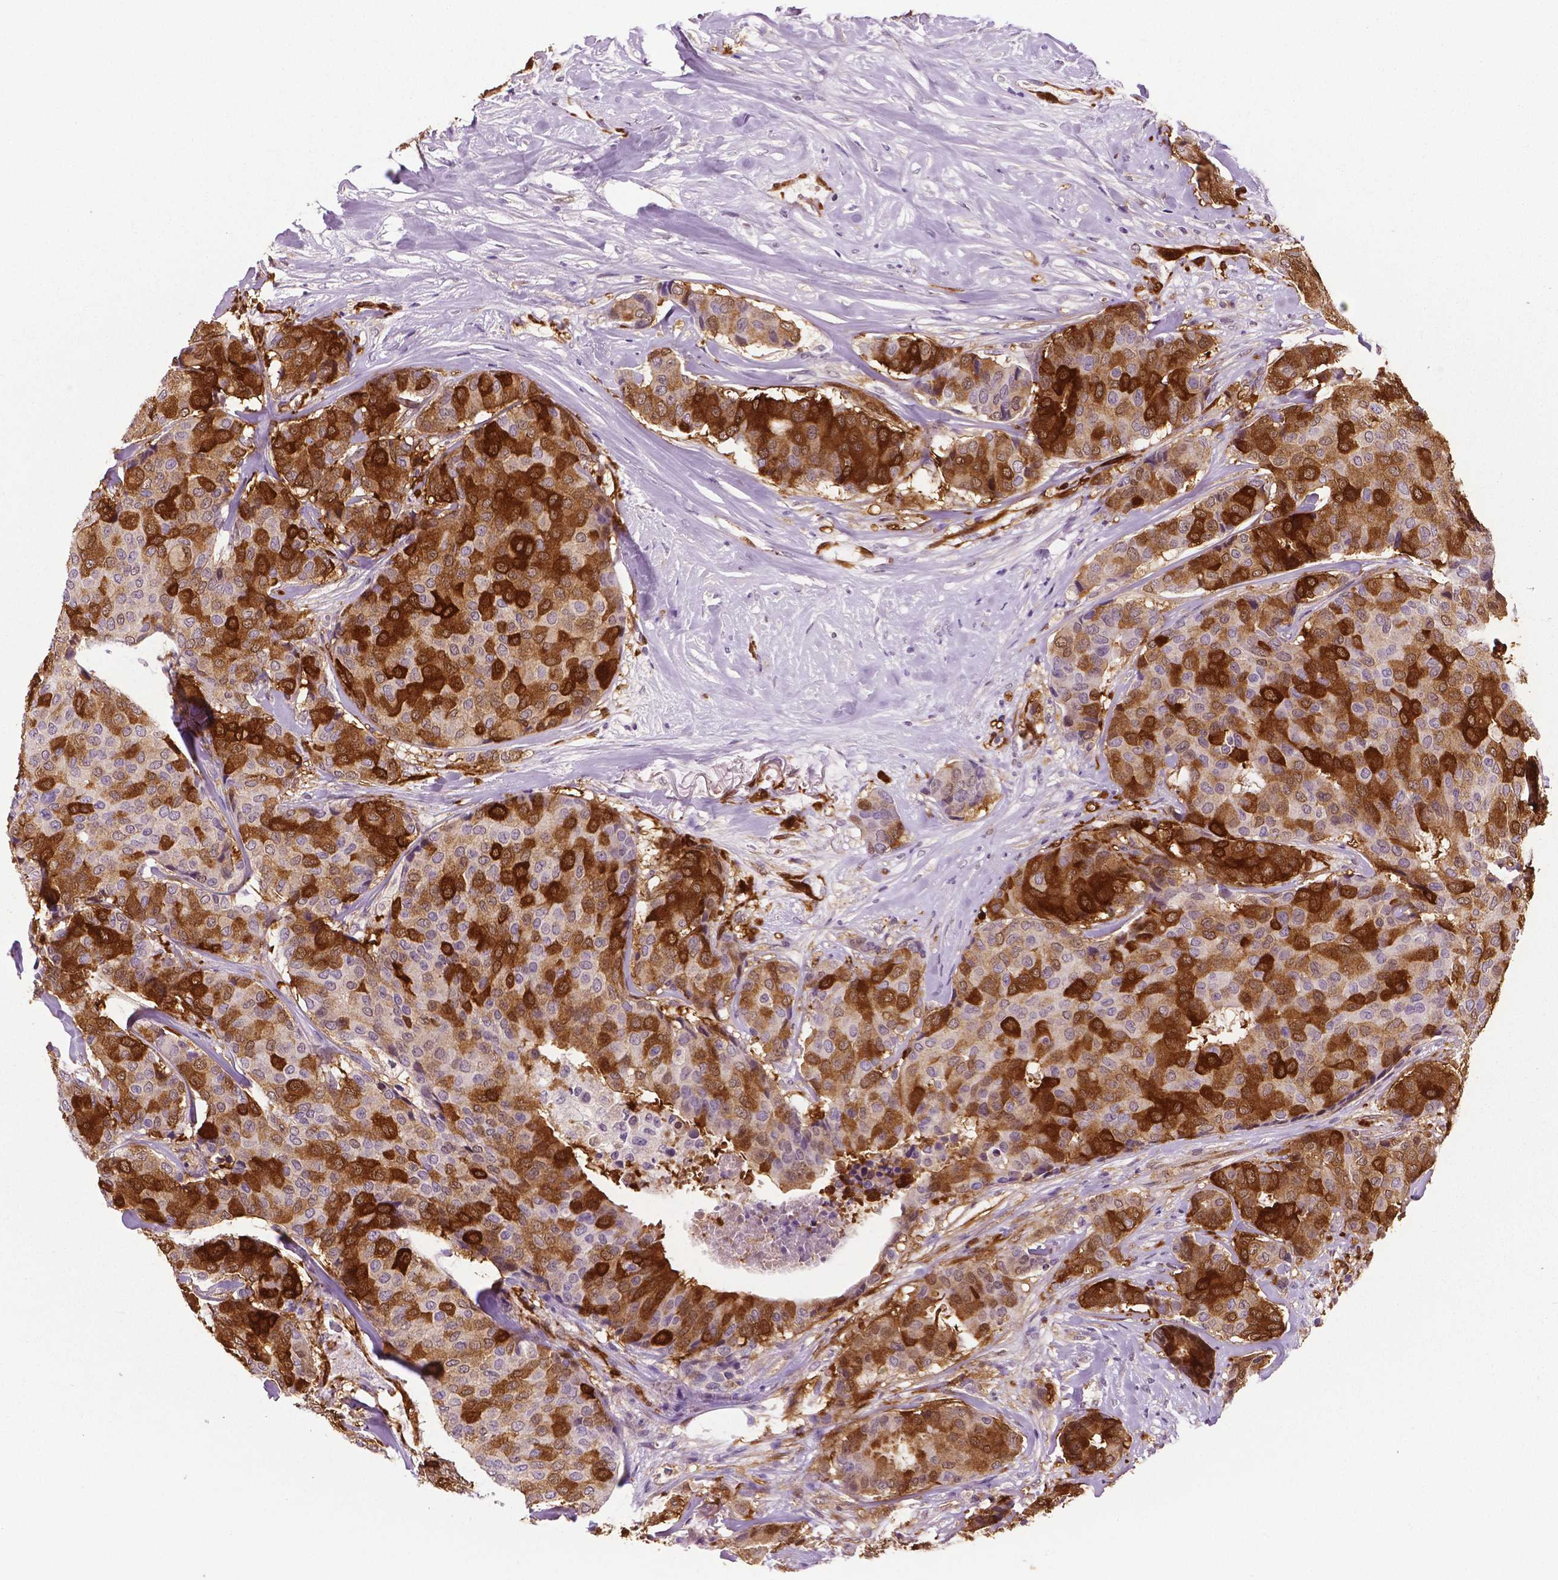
{"staining": {"intensity": "strong", "quantity": "25%-75%", "location": "cytoplasmic/membranous"}, "tissue": "breast cancer", "cell_type": "Tumor cells", "image_type": "cancer", "snomed": [{"axis": "morphology", "description": "Duct carcinoma"}, {"axis": "topography", "description": "Breast"}], "caption": "Protein analysis of breast cancer tissue demonstrates strong cytoplasmic/membranous staining in approximately 25%-75% of tumor cells.", "gene": "PHGDH", "patient": {"sex": "female", "age": 75}}